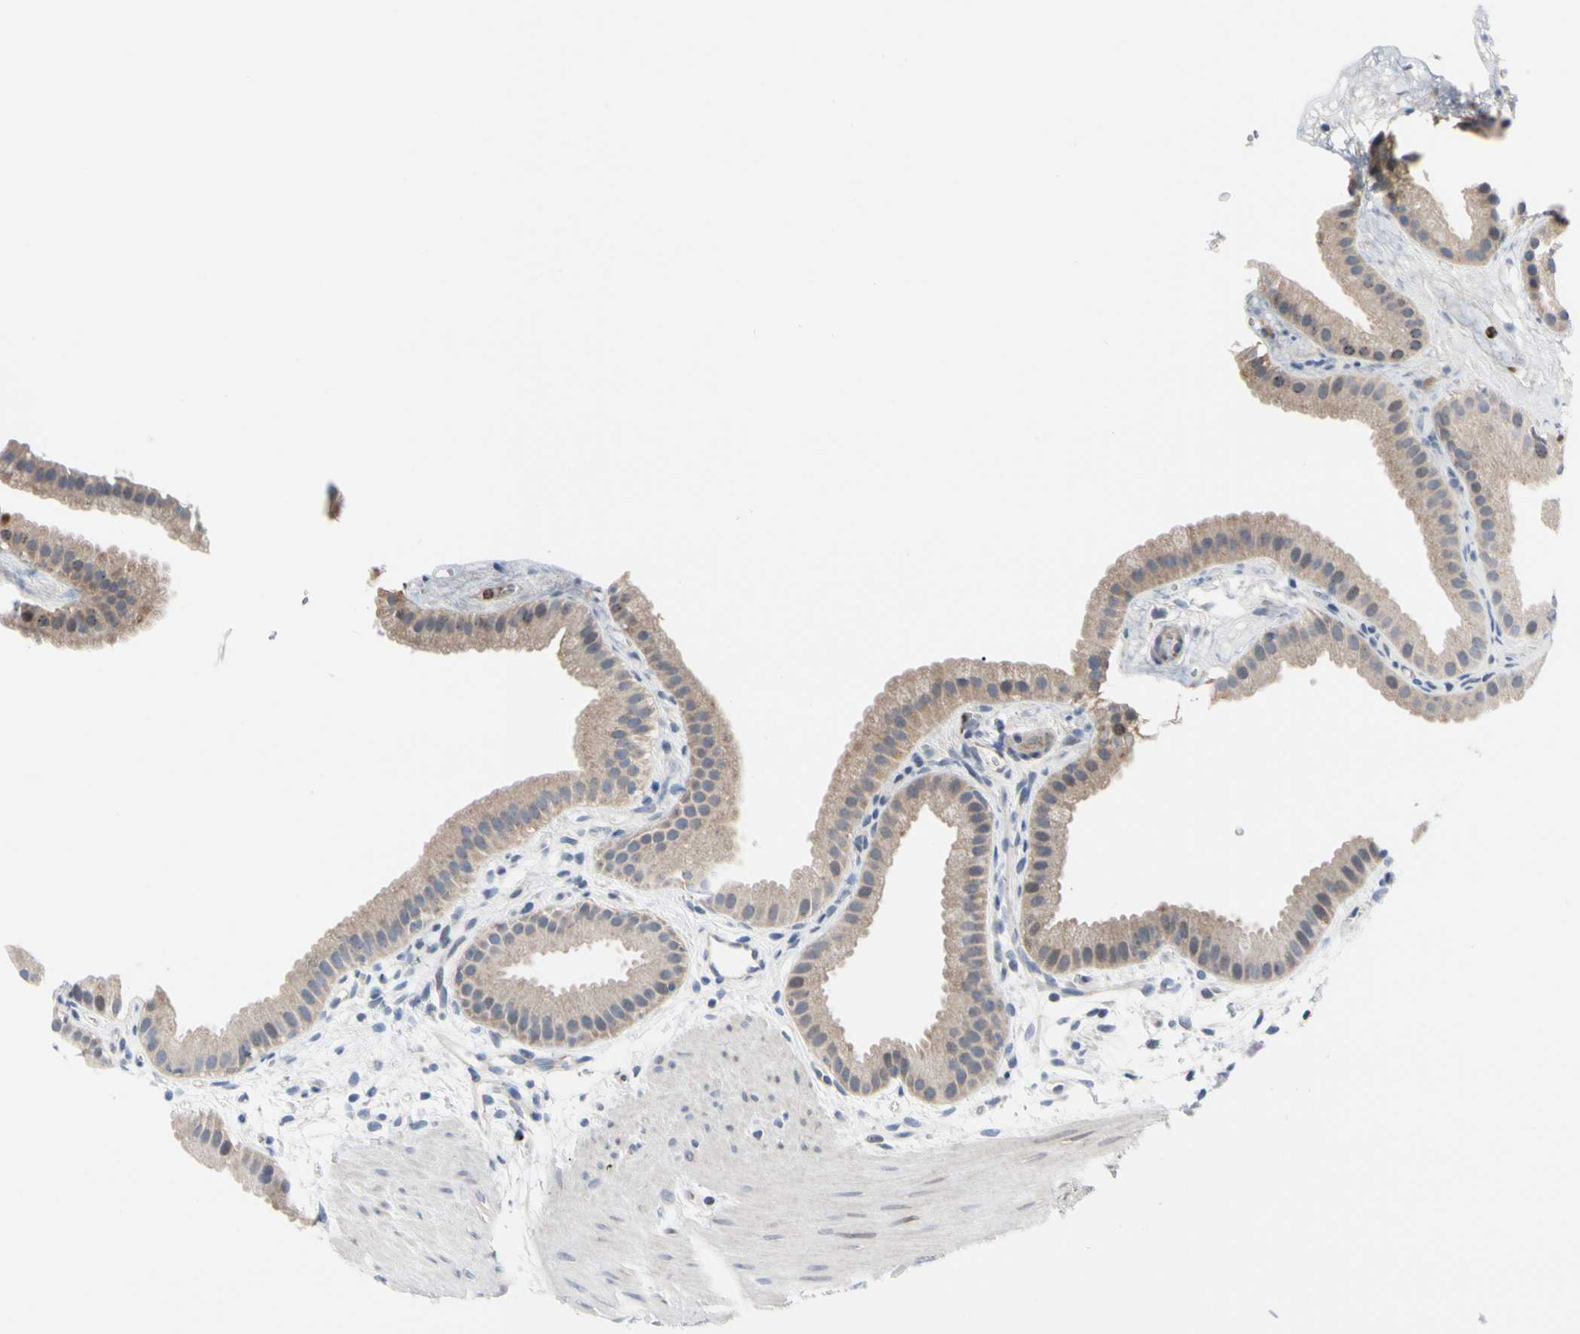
{"staining": {"intensity": "weak", "quantity": ">75%", "location": "cytoplasmic/membranous"}, "tissue": "gallbladder", "cell_type": "Glandular cells", "image_type": "normal", "snomed": [{"axis": "morphology", "description": "Normal tissue, NOS"}, {"axis": "topography", "description": "Gallbladder"}], "caption": "Glandular cells exhibit low levels of weak cytoplasmic/membranous staining in approximately >75% of cells in benign human gallbladder.", "gene": "MCL1", "patient": {"sex": "female", "age": 64}}